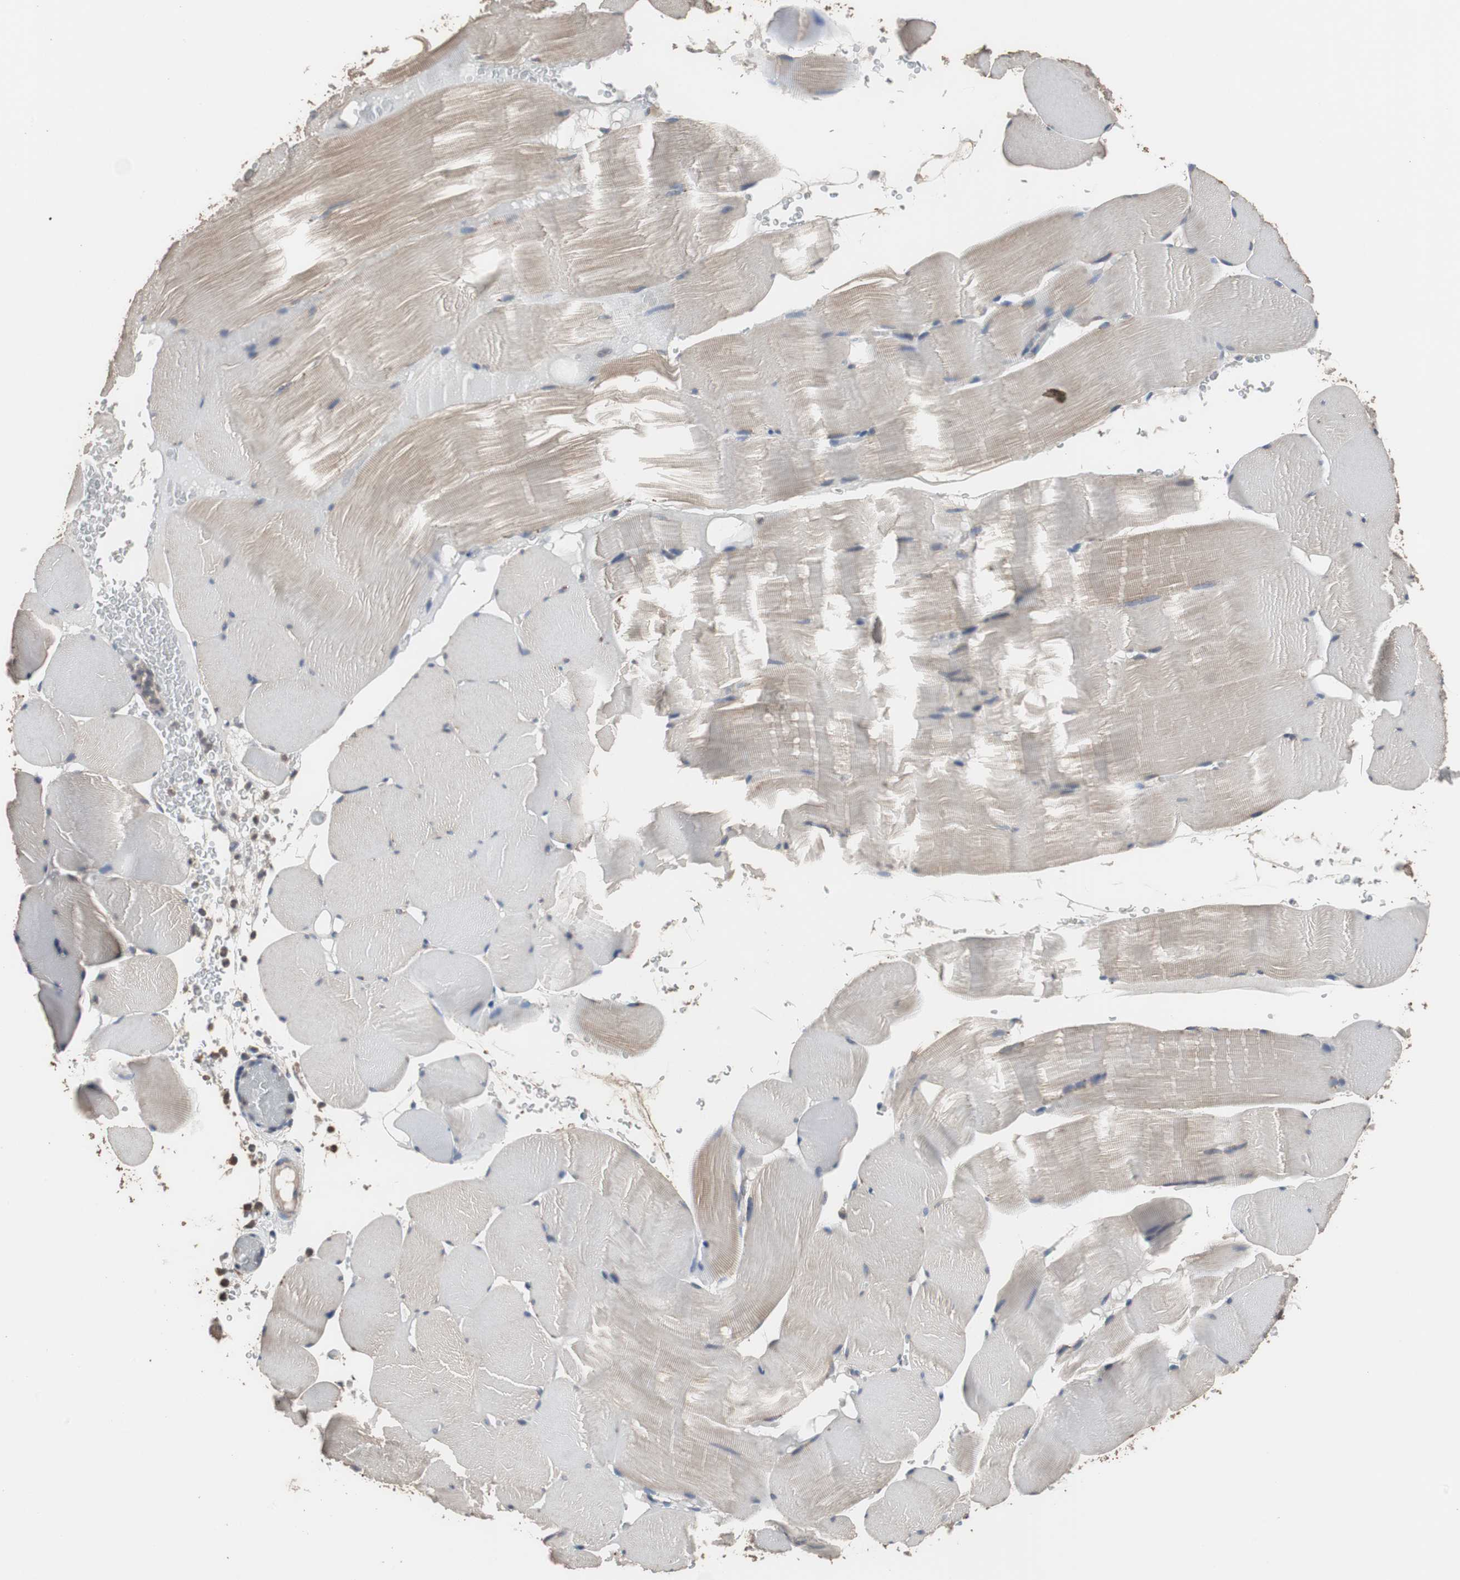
{"staining": {"intensity": "weak", "quantity": "<25%", "location": "cytoplasmic/membranous"}, "tissue": "skeletal muscle", "cell_type": "Myocytes", "image_type": "normal", "snomed": [{"axis": "morphology", "description": "Normal tissue, NOS"}, {"axis": "topography", "description": "Skeletal muscle"}], "caption": "Immunohistochemistry micrograph of benign human skeletal muscle stained for a protein (brown), which exhibits no staining in myocytes.", "gene": "SCIMP", "patient": {"sex": "male", "age": 62}}